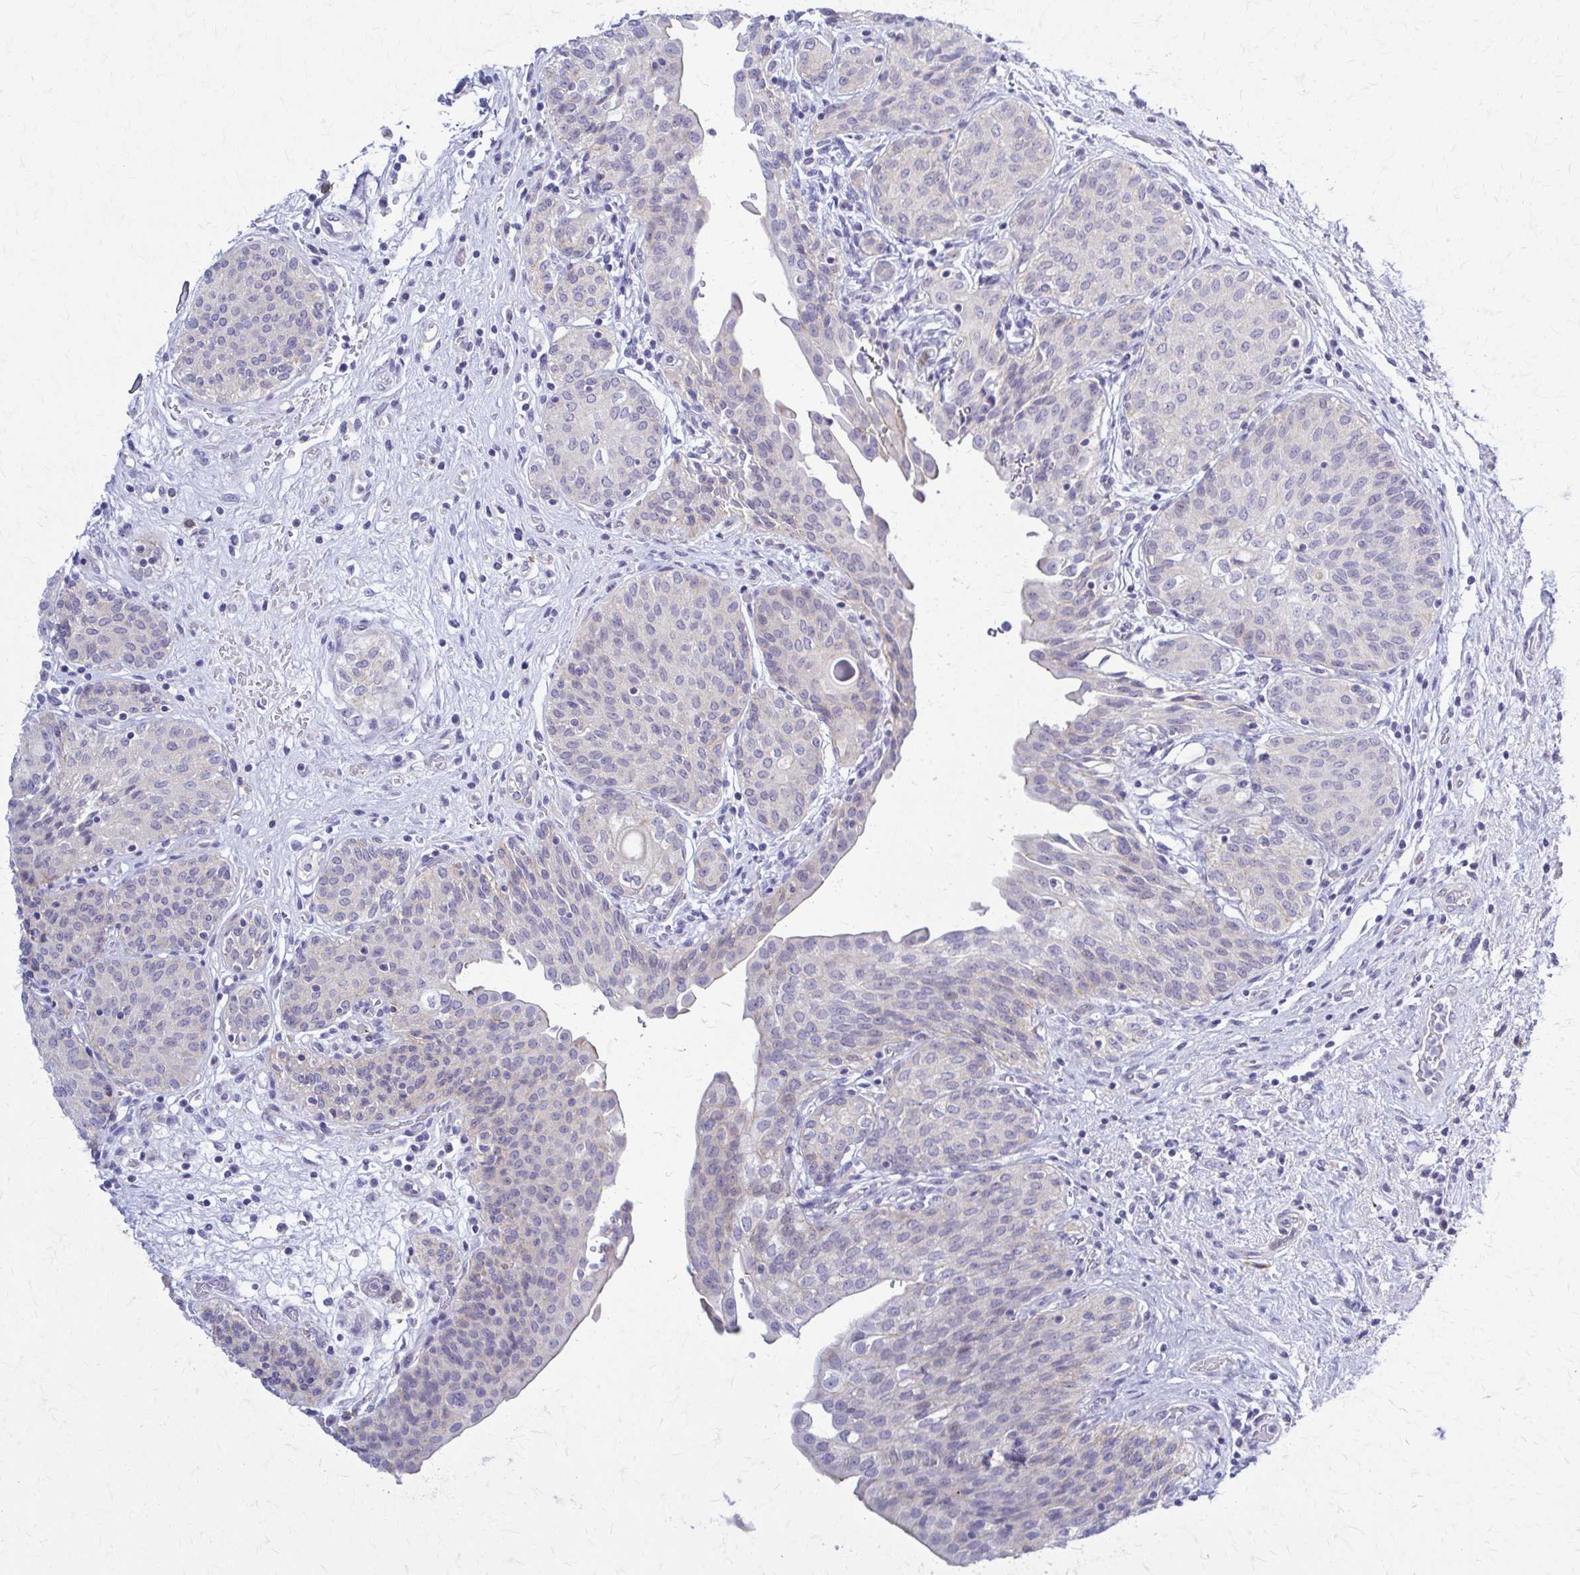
{"staining": {"intensity": "negative", "quantity": "none", "location": "none"}, "tissue": "urinary bladder", "cell_type": "Urothelial cells", "image_type": "normal", "snomed": [{"axis": "morphology", "description": "Normal tissue, NOS"}, {"axis": "topography", "description": "Urinary bladder"}], "caption": "Immunohistochemistry micrograph of unremarkable urinary bladder stained for a protein (brown), which reveals no expression in urothelial cells. (DAB (3,3'-diaminobenzidine) immunohistochemistry (IHC) with hematoxylin counter stain).", "gene": "RHOBTB2", "patient": {"sex": "male", "age": 68}}